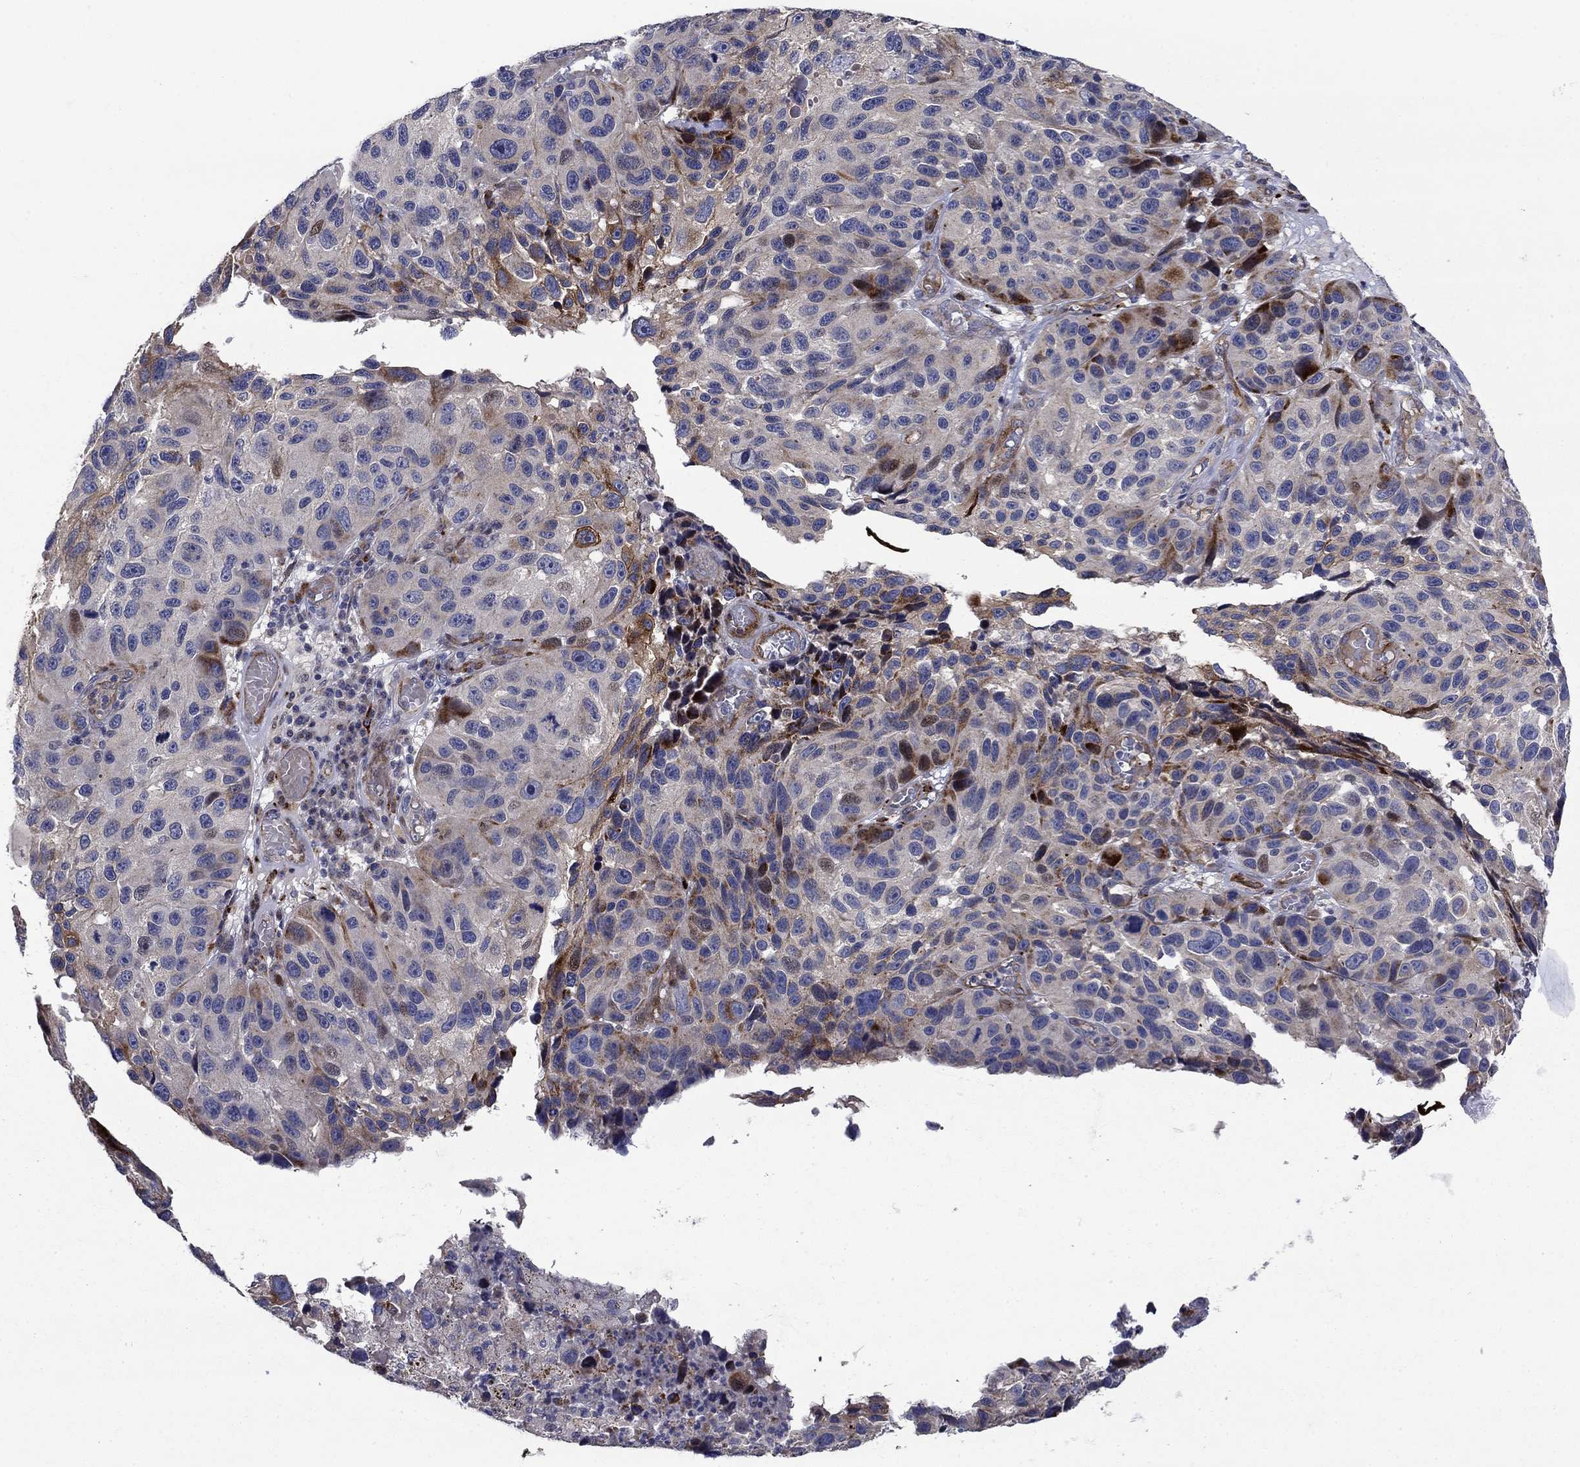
{"staining": {"intensity": "strong", "quantity": "<25%", "location": "cytoplasmic/membranous"}, "tissue": "melanoma", "cell_type": "Tumor cells", "image_type": "cancer", "snomed": [{"axis": "morphology", "description": "Malignant melanoma, NOS"}, {"axis": "topography", "description": "Skin"}], "caption": "Melanoma stained with DAB (3,3'-diaminobenzidine) immunohistochemistry (IHC) reveals medium levels of strong cytoplasmic/membranous expression in about <25% of tumor cells.", "gene": "SLC7A1", "patient": {"sex": "male", "age": 53}}